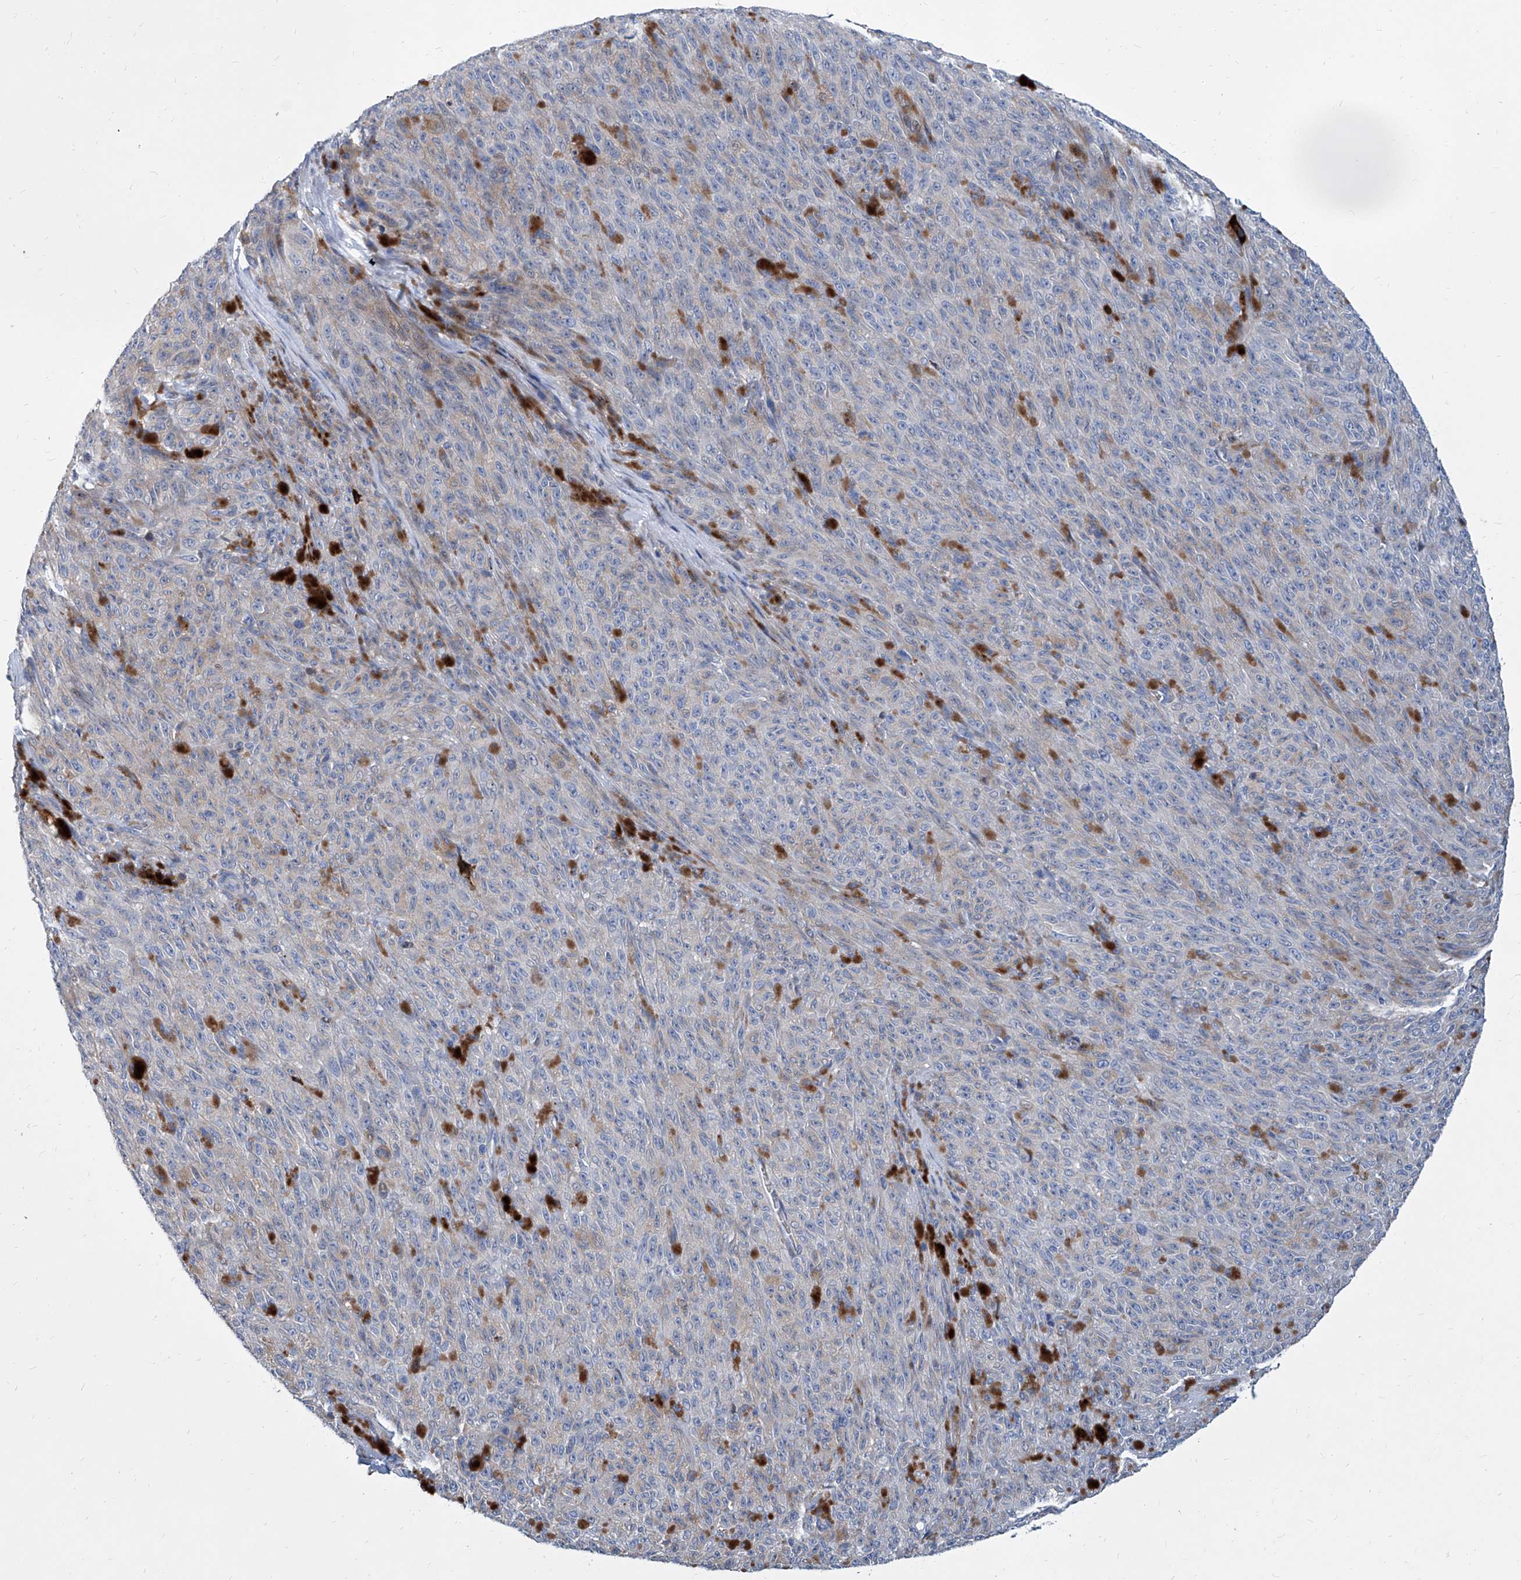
{"staining": {"intensity": "negative", "quantity": "none", "location": "none"}, "tissue": "melanoma", "cell_type": "Tumor cells", "image_type": "cancer", "snomed": [{"axis": "morphology", "description": "Malignant melanoma, NOS"}, {"axis": "topography", "description": "Skin"}], "caption": "Immunohistochemistry of melanoma reveals no positivity in tumor cells. Nuclei are stained in blue.", "gene": "FPR2", "patient": {"sex": "female", "age": 82}}